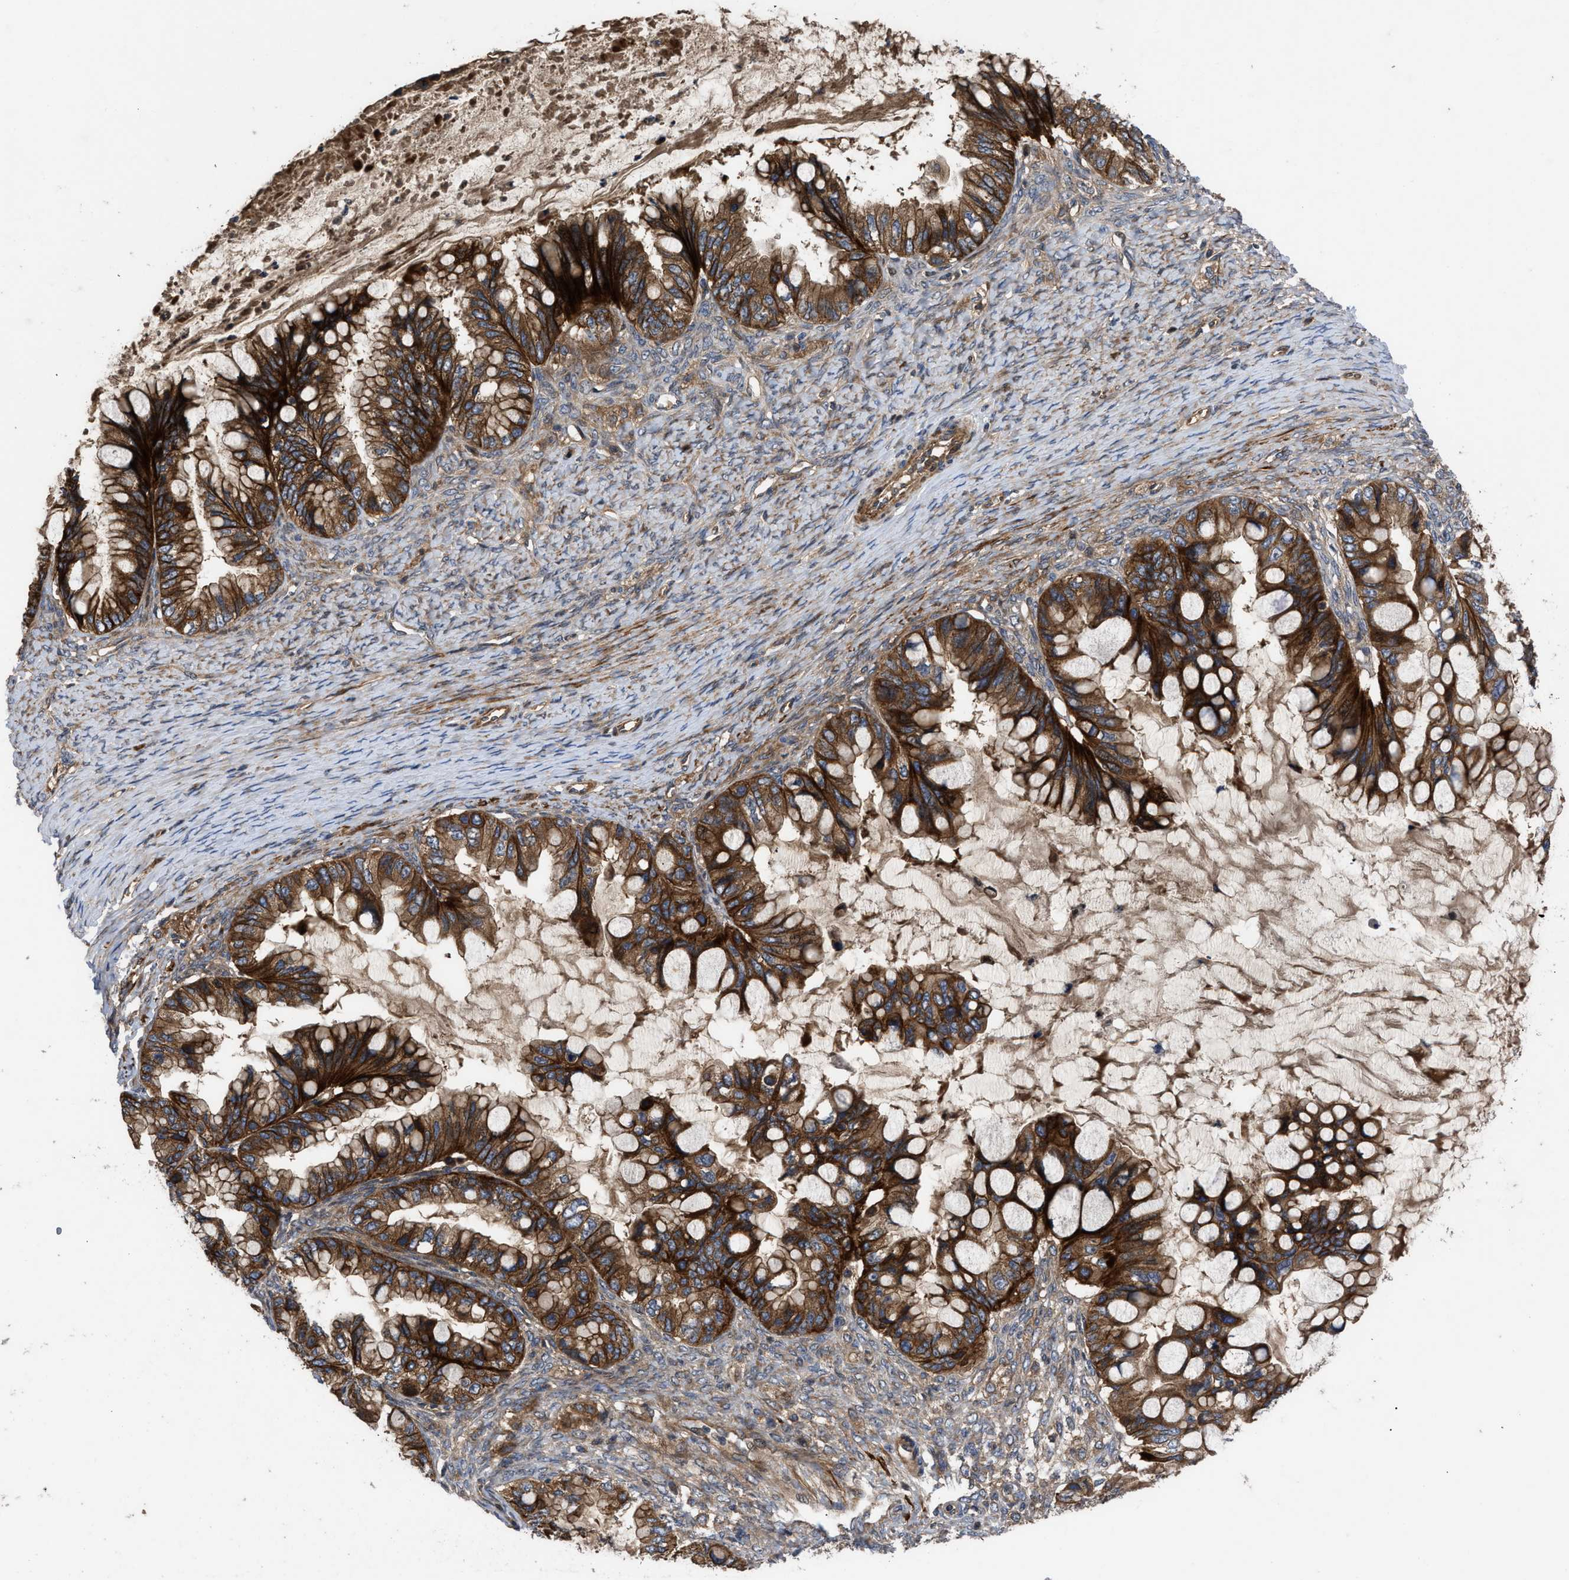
{"staining": {"intensity": "strong", "quantity": ">75%", "location": "cytoplasmic/membranous"}, "tissue": "ovarian cancer", "cell_type": "Tumor cells", "image_type": "cancer", "snomed": [{"axis": "morphology", "description": "Cystadenocarcinoma, mucinous, NOS"}, {"axis": "topography", "description": "Ovary"}], "caption": "Ovarian cancer stained for a protein (brown) shows strong cytoplasmic/membranous positive positivity in approximately >75% of tumor cells.", "gene": "CNNM3", "patient": {"sex": "female", "age": 80}}